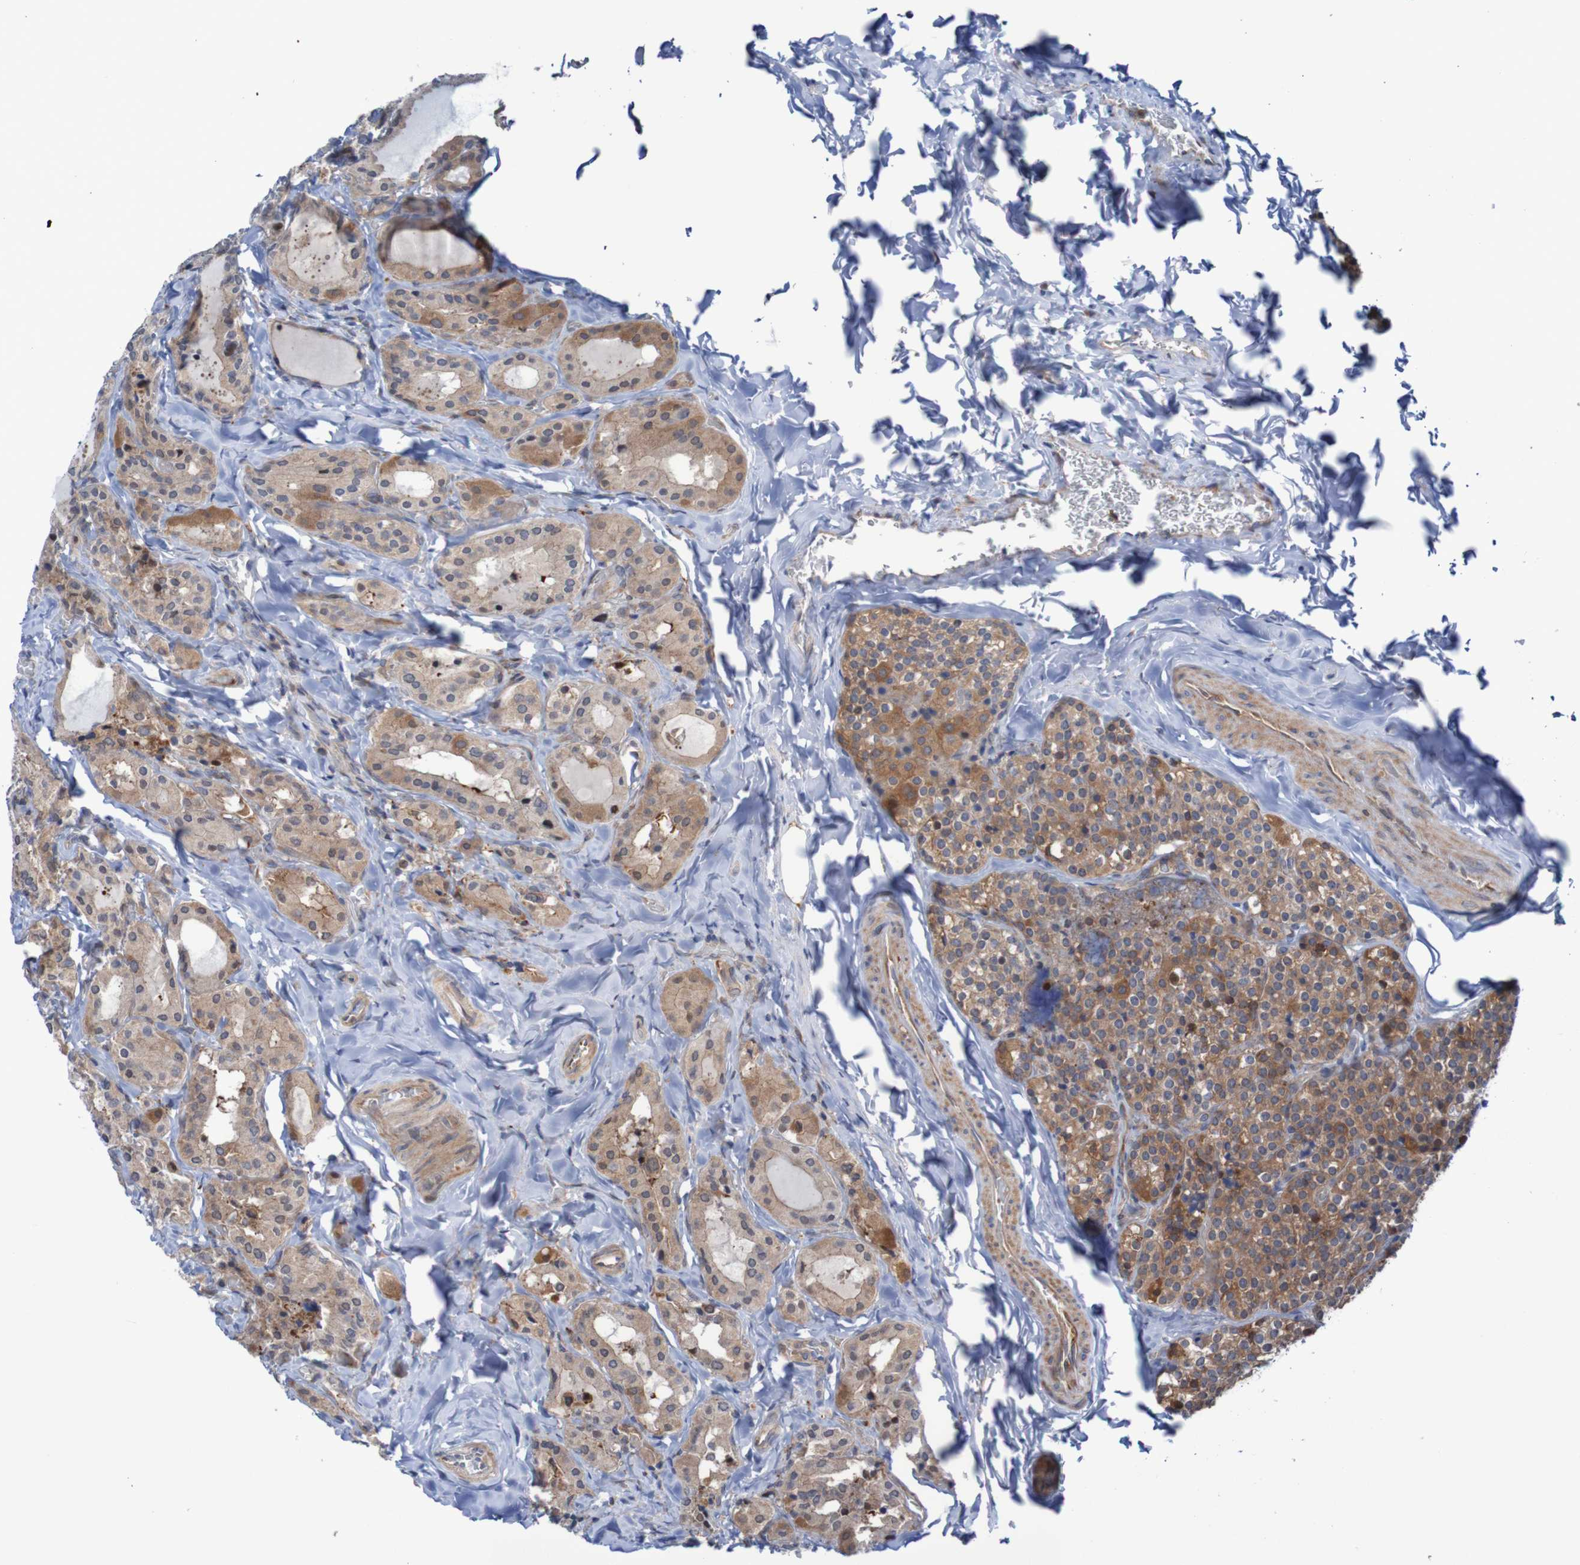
{"staining": {"intensity": "moderate", "quantity": ">75%", "location": "cytoplasmic/membranous,nuclear"}, "tissue": "parathyroid gland", "cell_type": "Glandular cells", "image_type": "normal", "snomed": [{"axis": "morphology", "description": "Normal tissue, NOS"}, {"axis": "morphology", "description": "Atrophy, NOS"}, {"axis": "topography", "description": "Parathyroid gland"}], "caption": "This image exhibits IHC staining of benign parathyroid gland, with medium moderate cytoplasmic/membranous,nuclear positivity in about >75% of glandular cells.", "gene": "ANGPT4", "patient": {"sex": "female", "age": 54}}